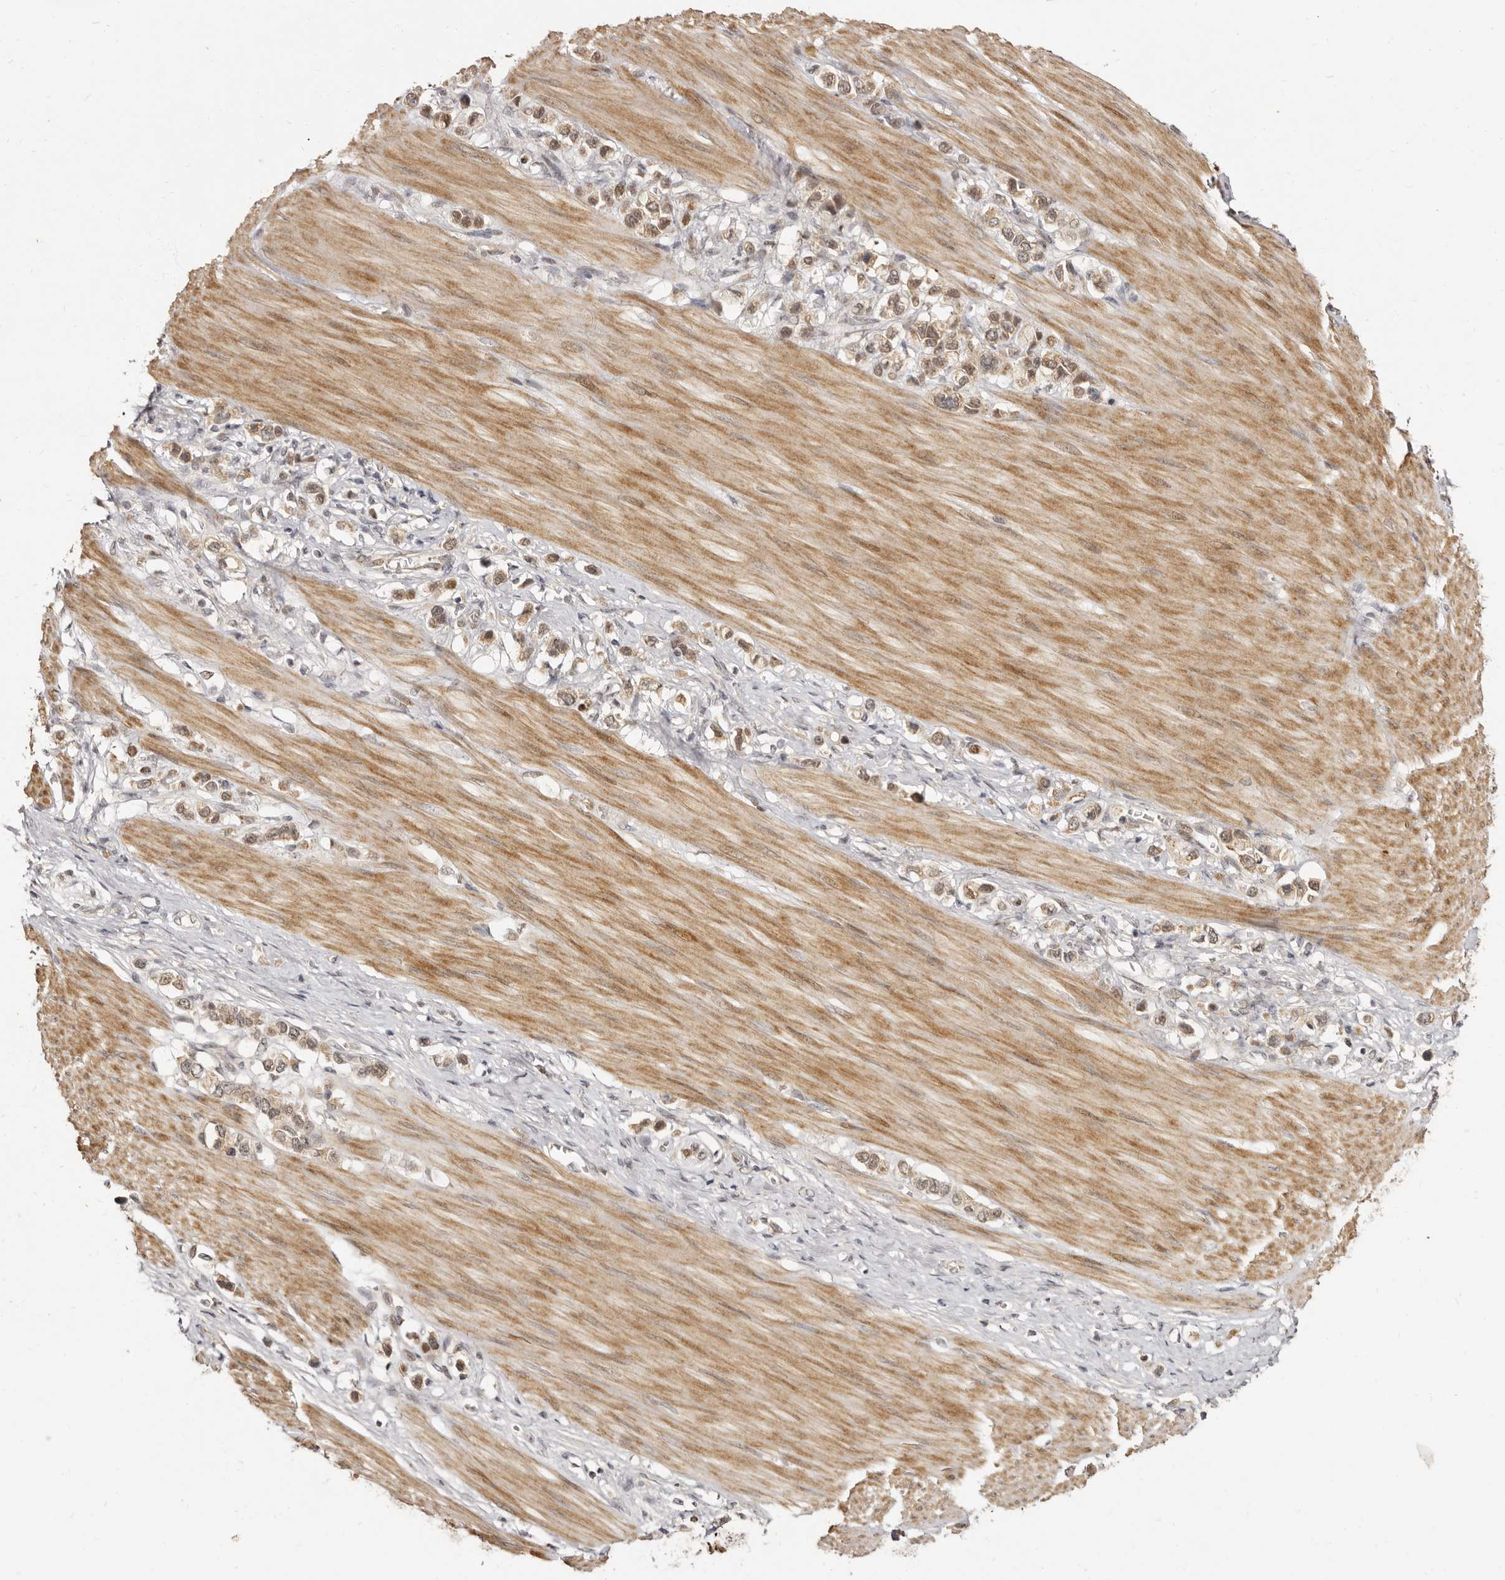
{"staining": {"intensity": "moderate", "quantity": ">75%", "location": "cytoplasmic/membranous,nuclear"}, "tissue": "stomach cancer", "cell_type": "Tumor cells", "image_type": "cancer", "snomed": [{"axis": "morphology", "description": "Adenocarcinoma, NOS"}, {"axis": "topography", "description": "Stomach"}], "caption": "Moderate cytoplasmic/membranous and nuclear protein expression is present in about >75% of tumor cells in stomach cancer (adenocarcinoma).", "gene": "ZNF326", "patient": {"sex": "female", "age": 65}}